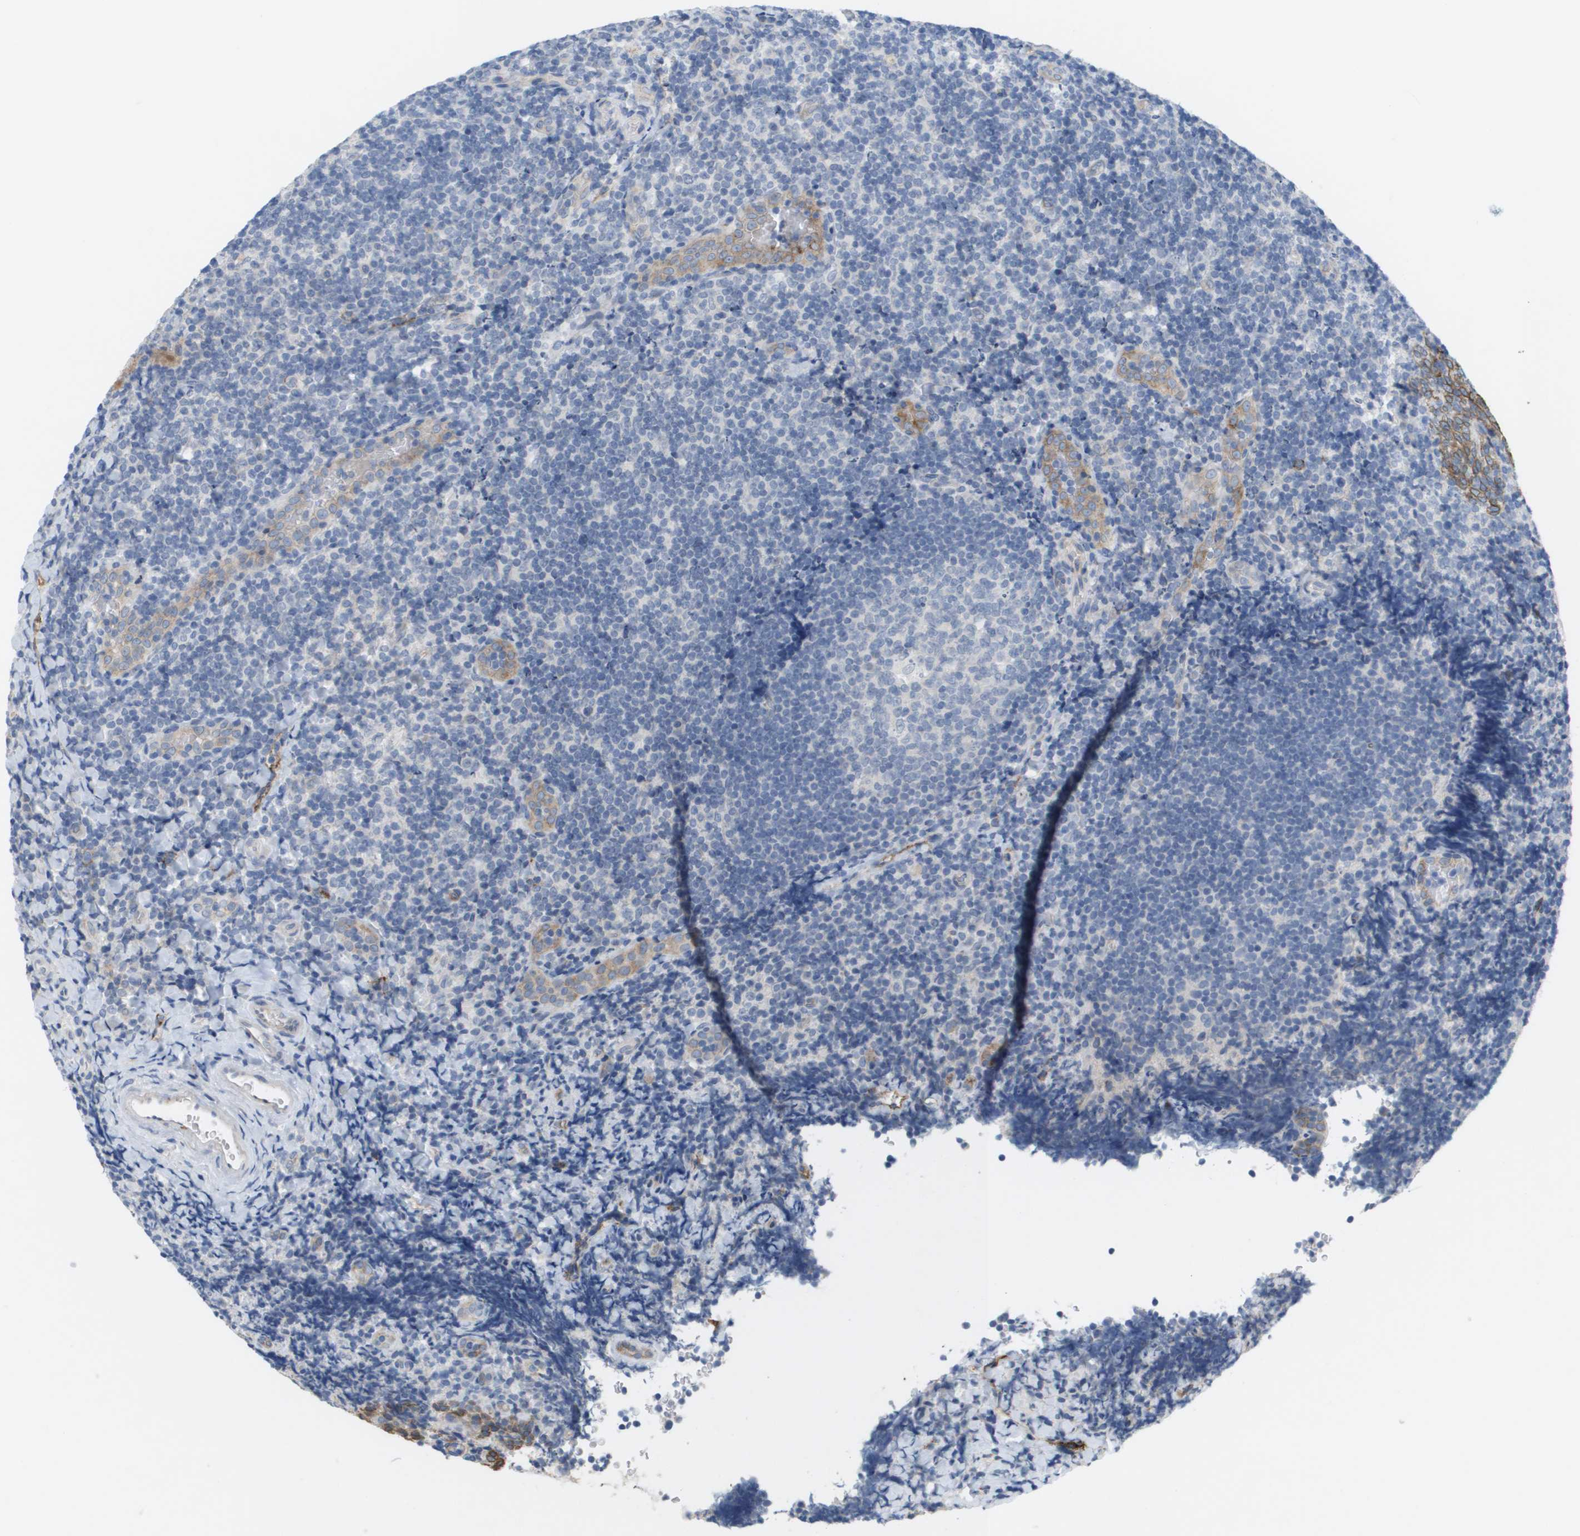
{"staining": {"intensity": "negative", "quantity": "none", "location": "none"}, "tissue": "tonsil", "cell_type": "Germinal center cells", "image_type": "normal", "snomed": [{"axis": "morphology", "description": "Normal tissue, NOS"}, {"axis": "topography", "description": "Tonsil"}], "caption": "IHC micrograph of normal human tonsil stained for a protein (brown), which shows no staining in germinal center cells.", "gene": "ANGPT2", "patient": {"sex": "male", "age": 37}}